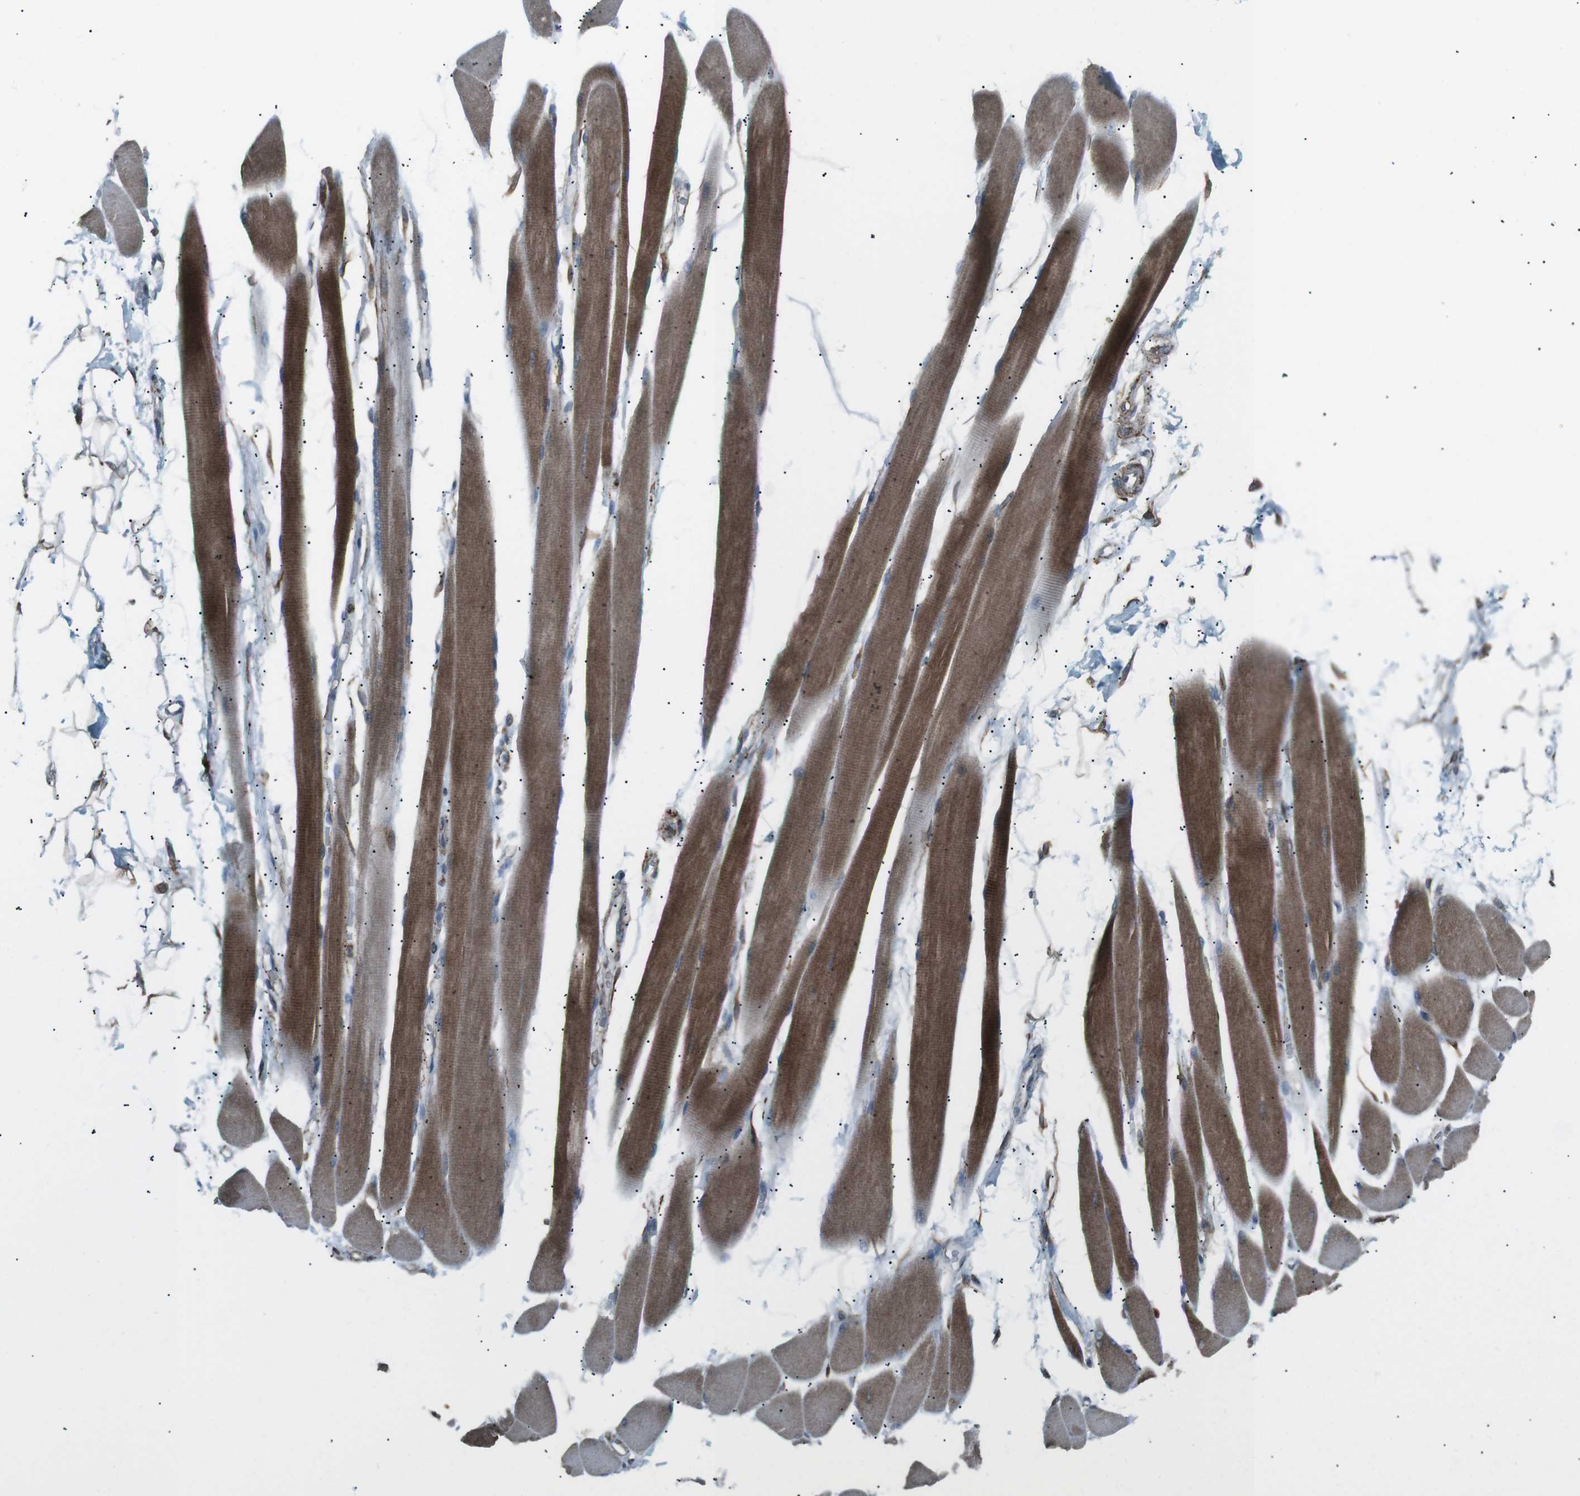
{"staining": {"intensity": "moderate", "quantity": ">75%", "location": "cytoplasmic/membranous"}, "tissue": "skeletal muscle", "cell_type": "Myocytes", "image_type": "normal", "snomed": [{"axis": "morphology", "description": "Normal tissue, NOS"}, {"axis": "topography", "description": "Skeletal muscle"}, {"axis": "topography", "description": "Oral tissue"}, {"axis": "topography", "description": "Peripheral nerve tissue"}], "caption": "Immunohistochemistry of benign skeletal muscle demonstrates medium levels of moderate cytoplasmic/membranous staining in approximately >75% of myocytes.", "gene": "LNPK", "patient": {"sex": "female", "age": 84}}